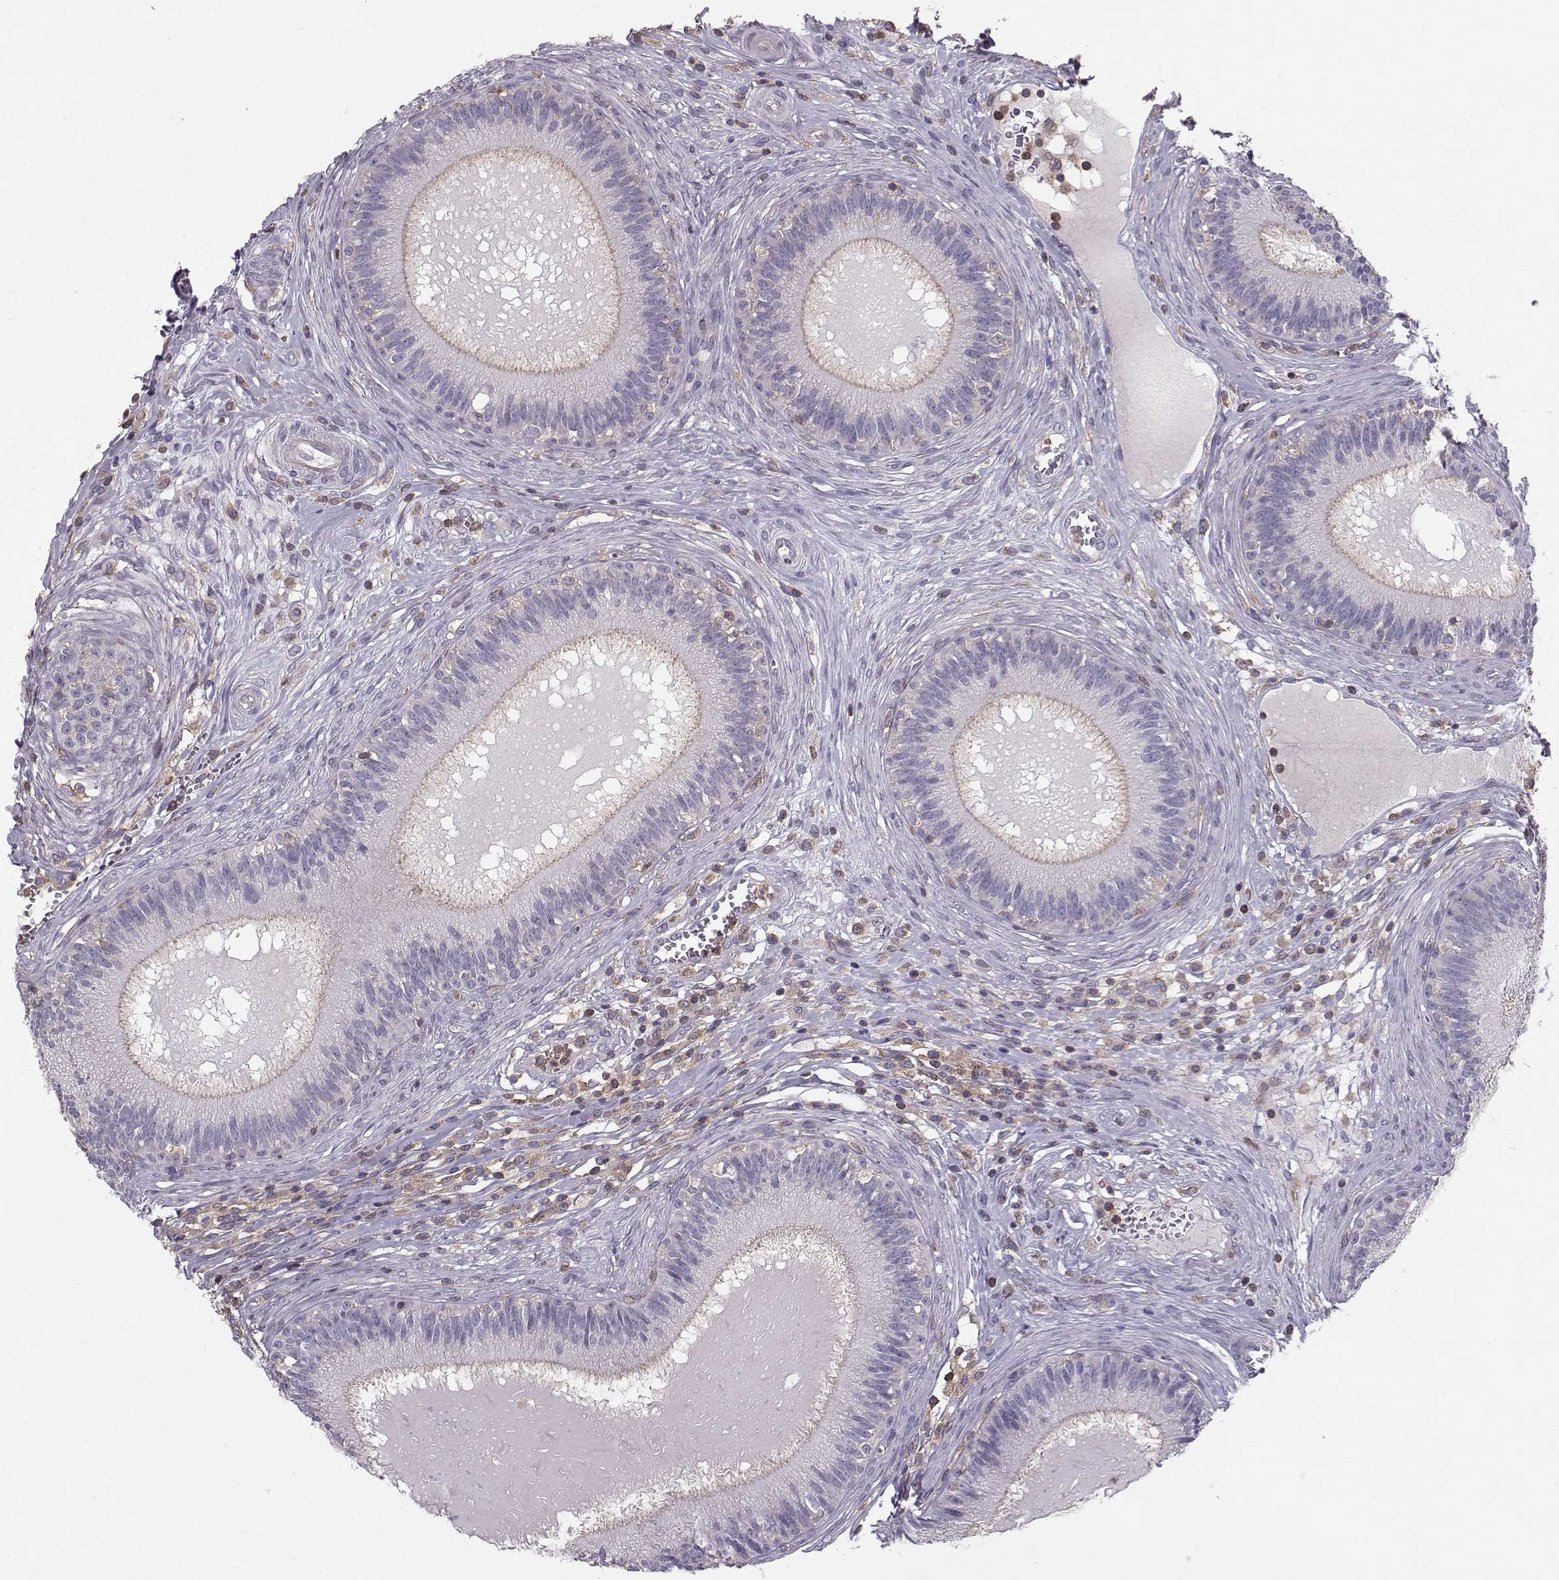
{"staining": {"intensity": "weak", "quantity": "25%-75%", "location": "cytoplasmic/membranous"}, "tissue": "epididymis", "cell_type": "Glandular cells", "image_type": "normal", "snomed": [{"axis": "morphology", "description": "Normal tissue, NOS"}, {"axis": "topography", "description": "Epididymis"}], "caption": "Protein expression analysis of unremarkable epididymis exhibits weak cytoplasmic/membranous staining in approximately 25%-75% of glandular cells.", "gene": "ZBTB32", "patient": {"sex": "male", "age": 27}}